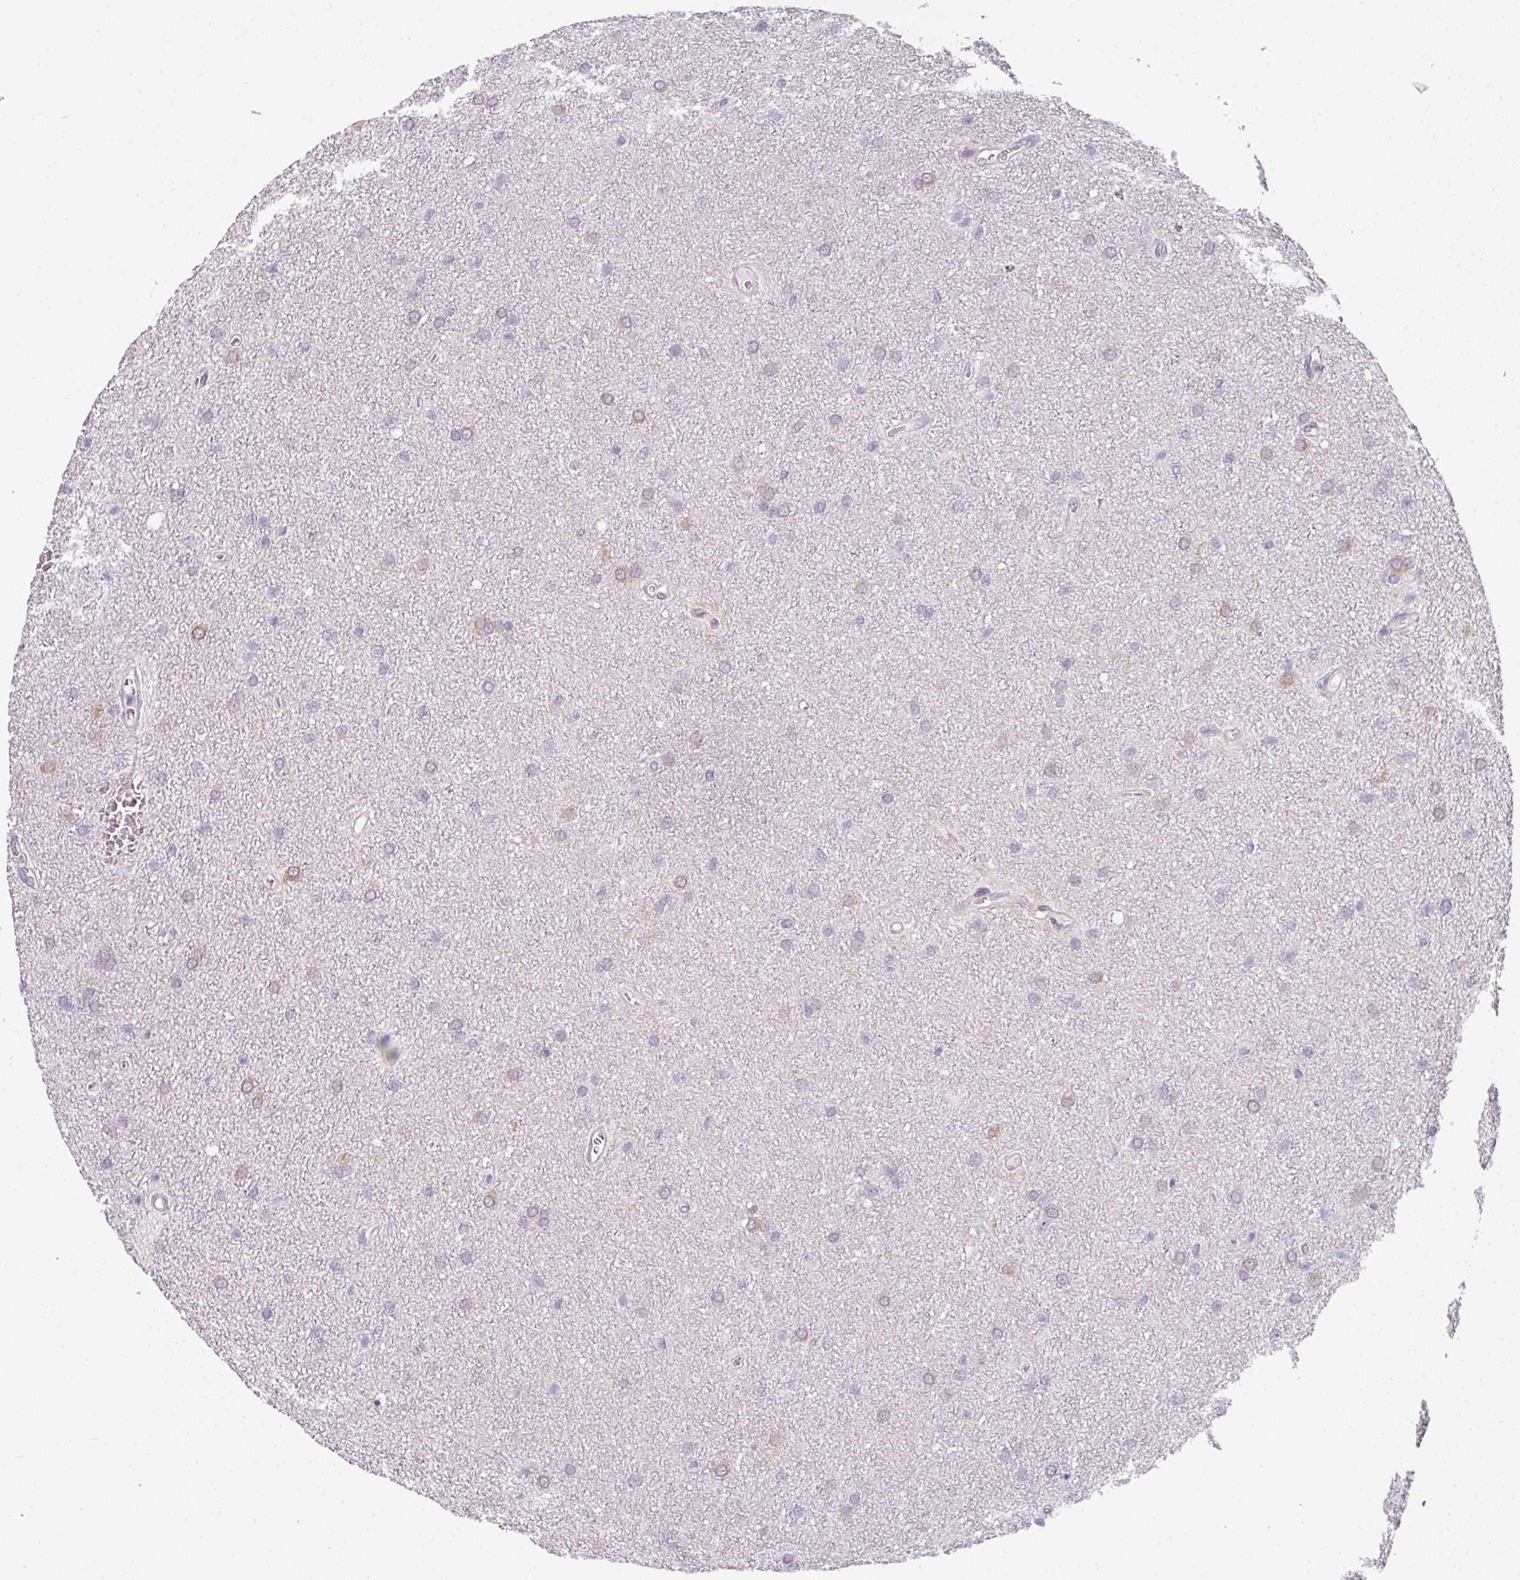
{"staining": {"intensity": "weak", "quantity": "<25%", "location": "cytoplasmic/membranous"}, "tissue": "glioma", "cell_type": "Tumor cells", "image_type": "cancer", "snomed": [{"axis": "morphology", "description": "Glioma, malignant, Low grade"}, {"axis": "topography", "description": "Cerebellum"}], "caption": "Immunohistochemistry (IHC) histopathology image of neoplastic tissue: glioma stained with DAB demonstrates no significant protein expression in tumor cells.", "gene": "C19orf33", "patient": {"sex": "female", "age": 5}}